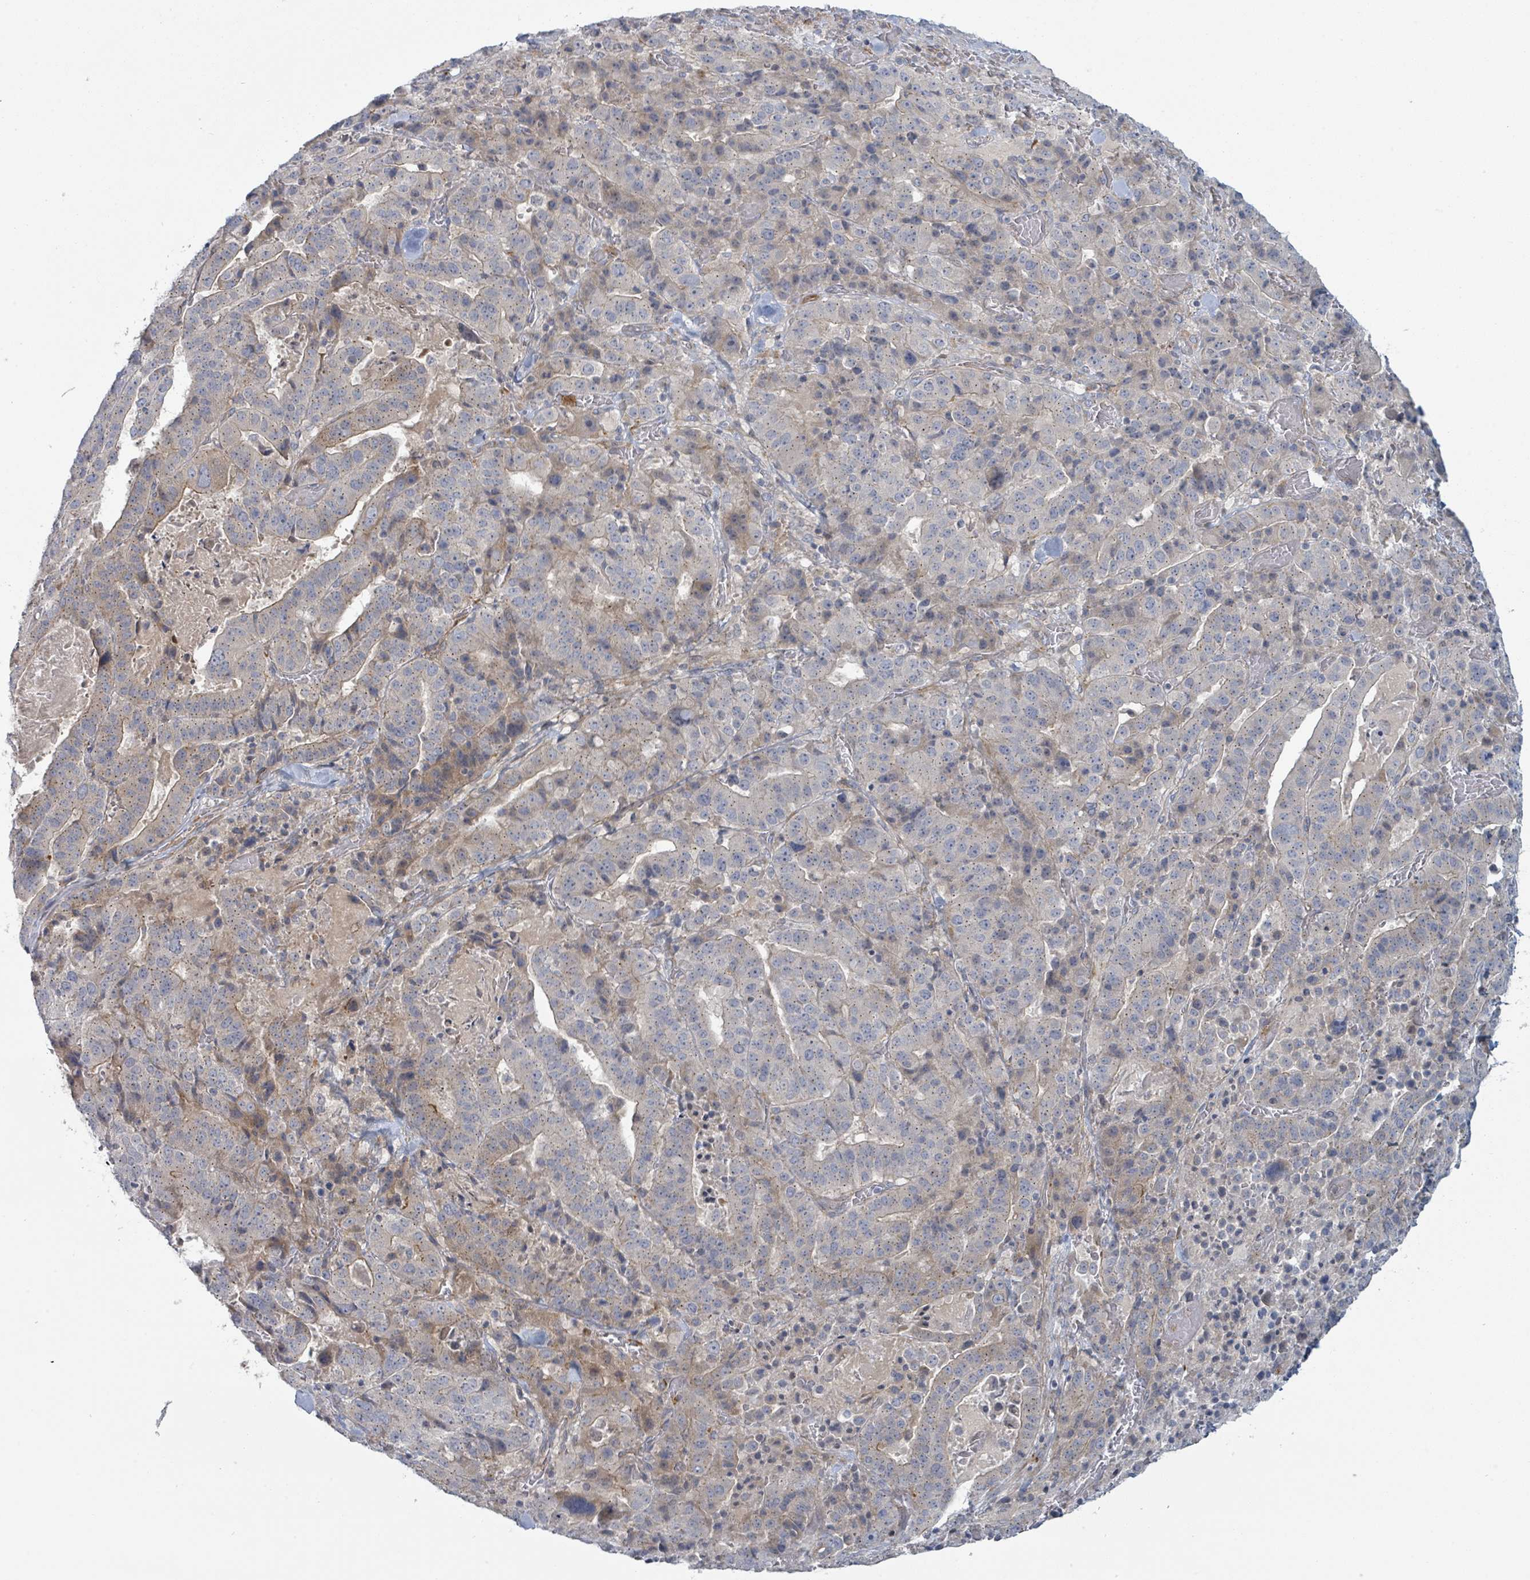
{"staining": {"intensity": "weak", "quantity": "<25%", "location": "cytoplasmic/membranous"}, "tissue": "stomach cancer", "cell_type": "Tumor cells", "image_type": "cancer", "snomed": [{"axis": "morphology", "description": "Adenocarcinoma, NOS"}, {"axis": "topography", "description": "Stomach"}], "caption": "IHC photomicrograph of neoplastic tissue: human stomach cancer stained with DAB (3,3'-diaminobenzidine) displays no significant protein expression in tumor cells.", "gene": "COL5A3", "patient": {"sex": "male", "age": 48}}